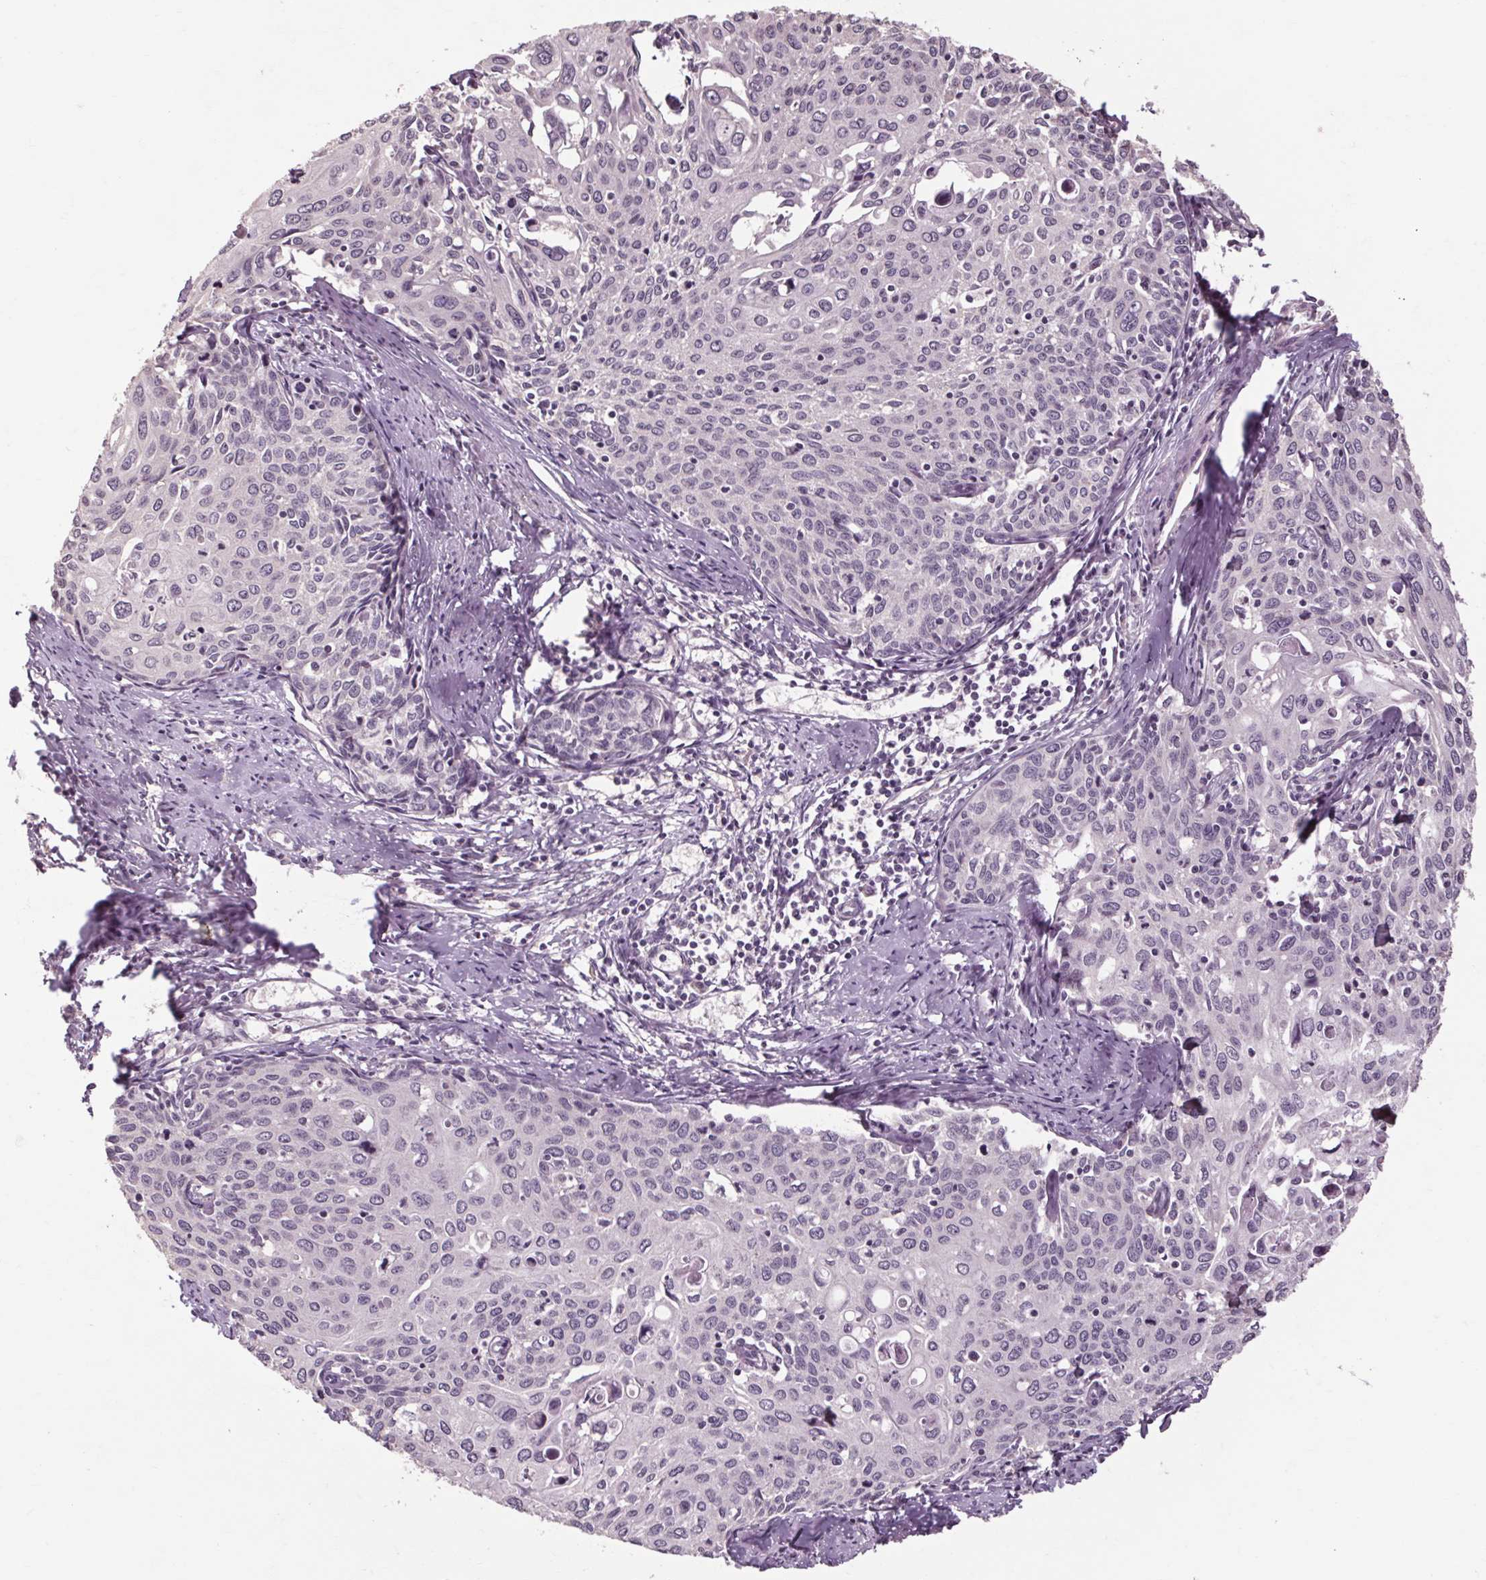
{"staining": {"intensity": "negative", "quantity": "none", "location": "none"}, "tissue": "cervical cancer", "cell_type": "Tumor cells", "image_type": "cancer", "snomed": [{"axis": "morphology", "description": "Squamous cell carcinoma, NOS"}, {"axis": "topography", "description": "Cervix"}], "caption": "Immunohistochemical staining of squamous cell carcinoma (cervical) shows no significant expression in tumor cells.", "gene": "POMC", "patient": {"sex": "female", "age": 62}}